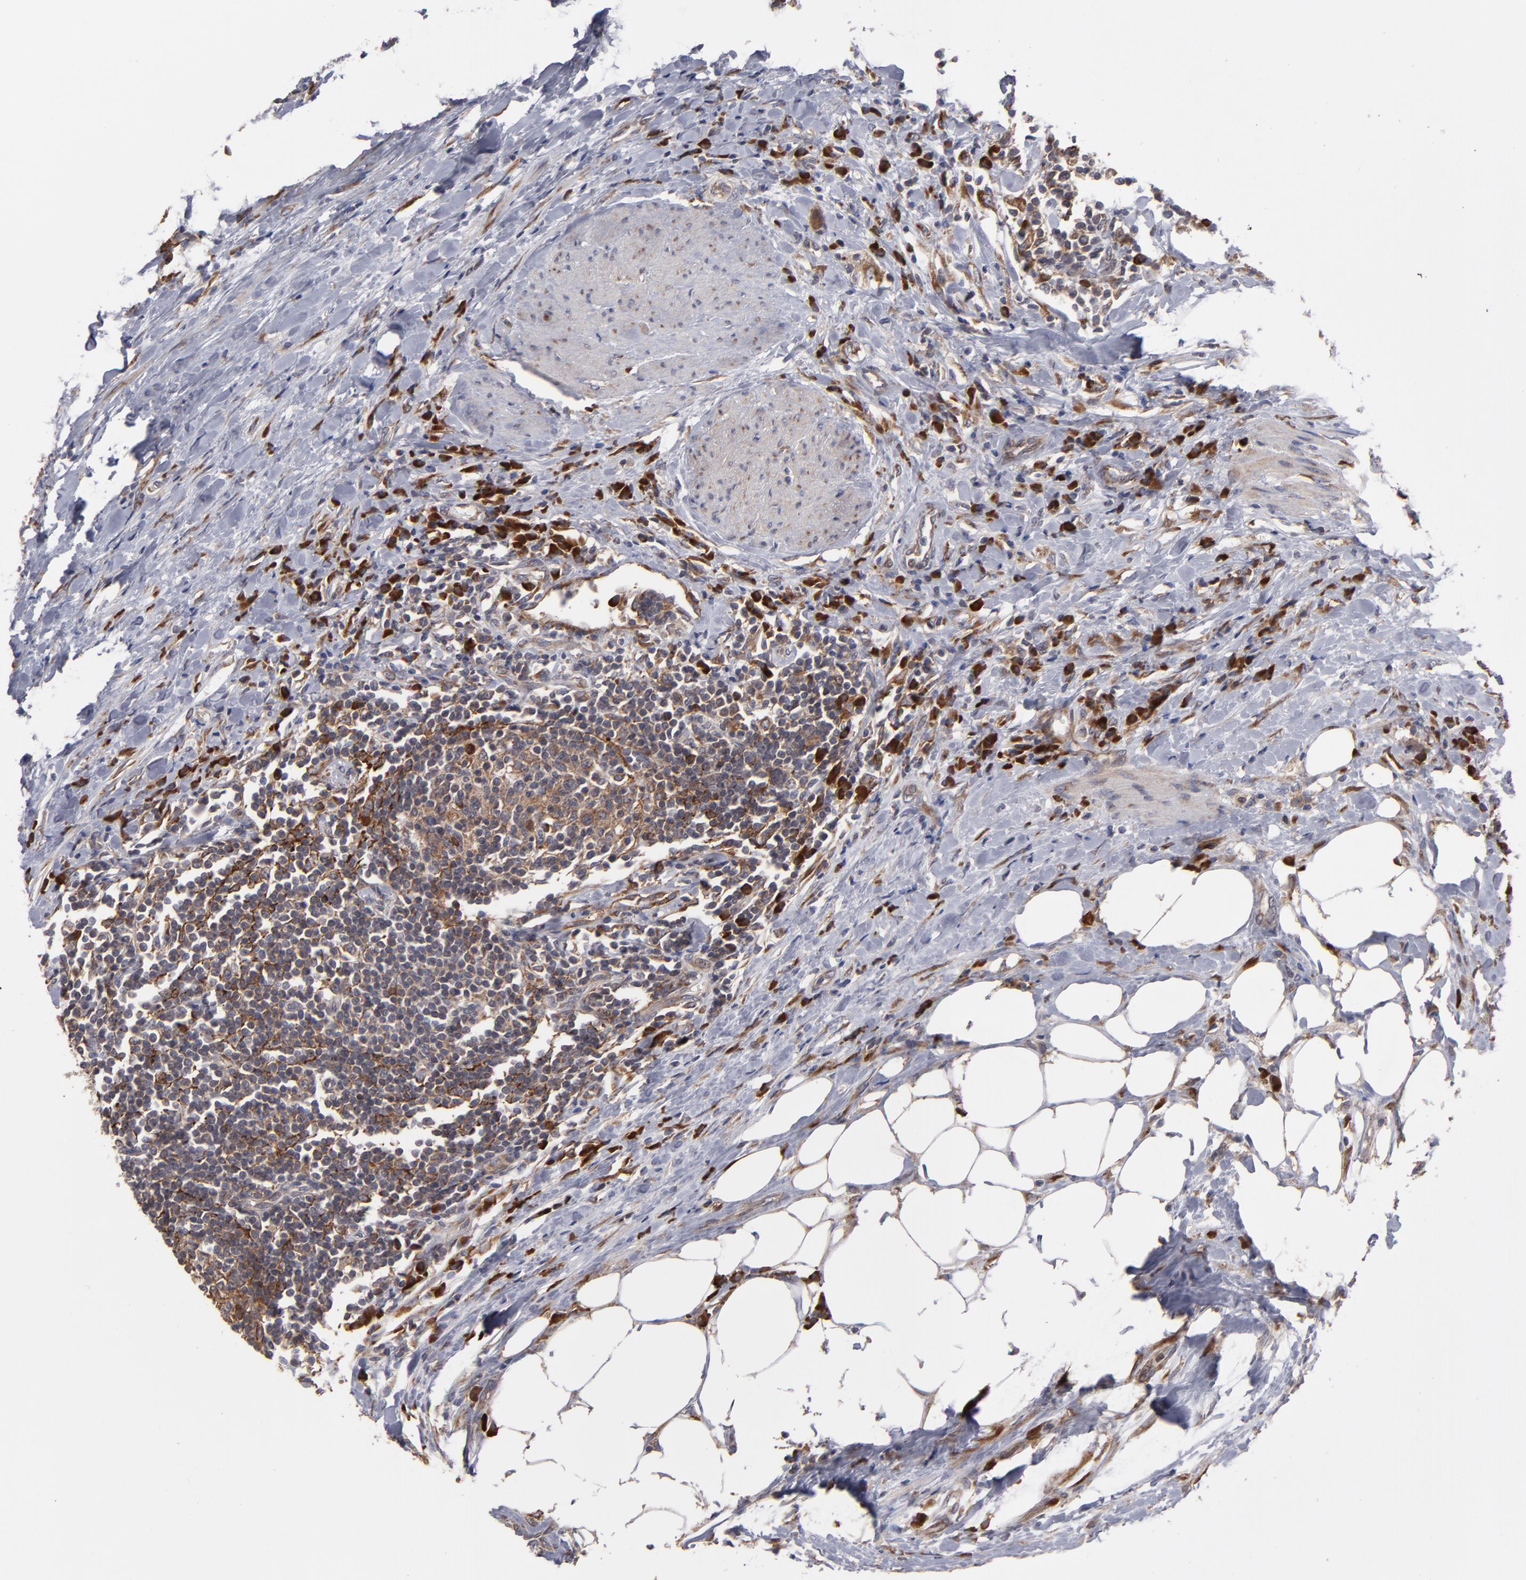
{"staining": {"intensity": "moderate", "quantity": ">75%", "location": "cytoplasmic/membranous"}, "tissue": "urothelial cancer", "cell_type": "Tumor cells", "image_type": "cancer", "snomed": [{"axis": "morphology", "description": "Urothelial carcinoma, High grade"}, {"axis": "topography", "description": "Urinary bladder"}], "caption": "Immunohistochemical staining of human high-grade urothelial carcinoma displays moderate cytoplasmic/membranous protein positivity in approximately >75% of tumor cells.", "gene": "SND1", "patient": {"sex": "male", "age": 61}}